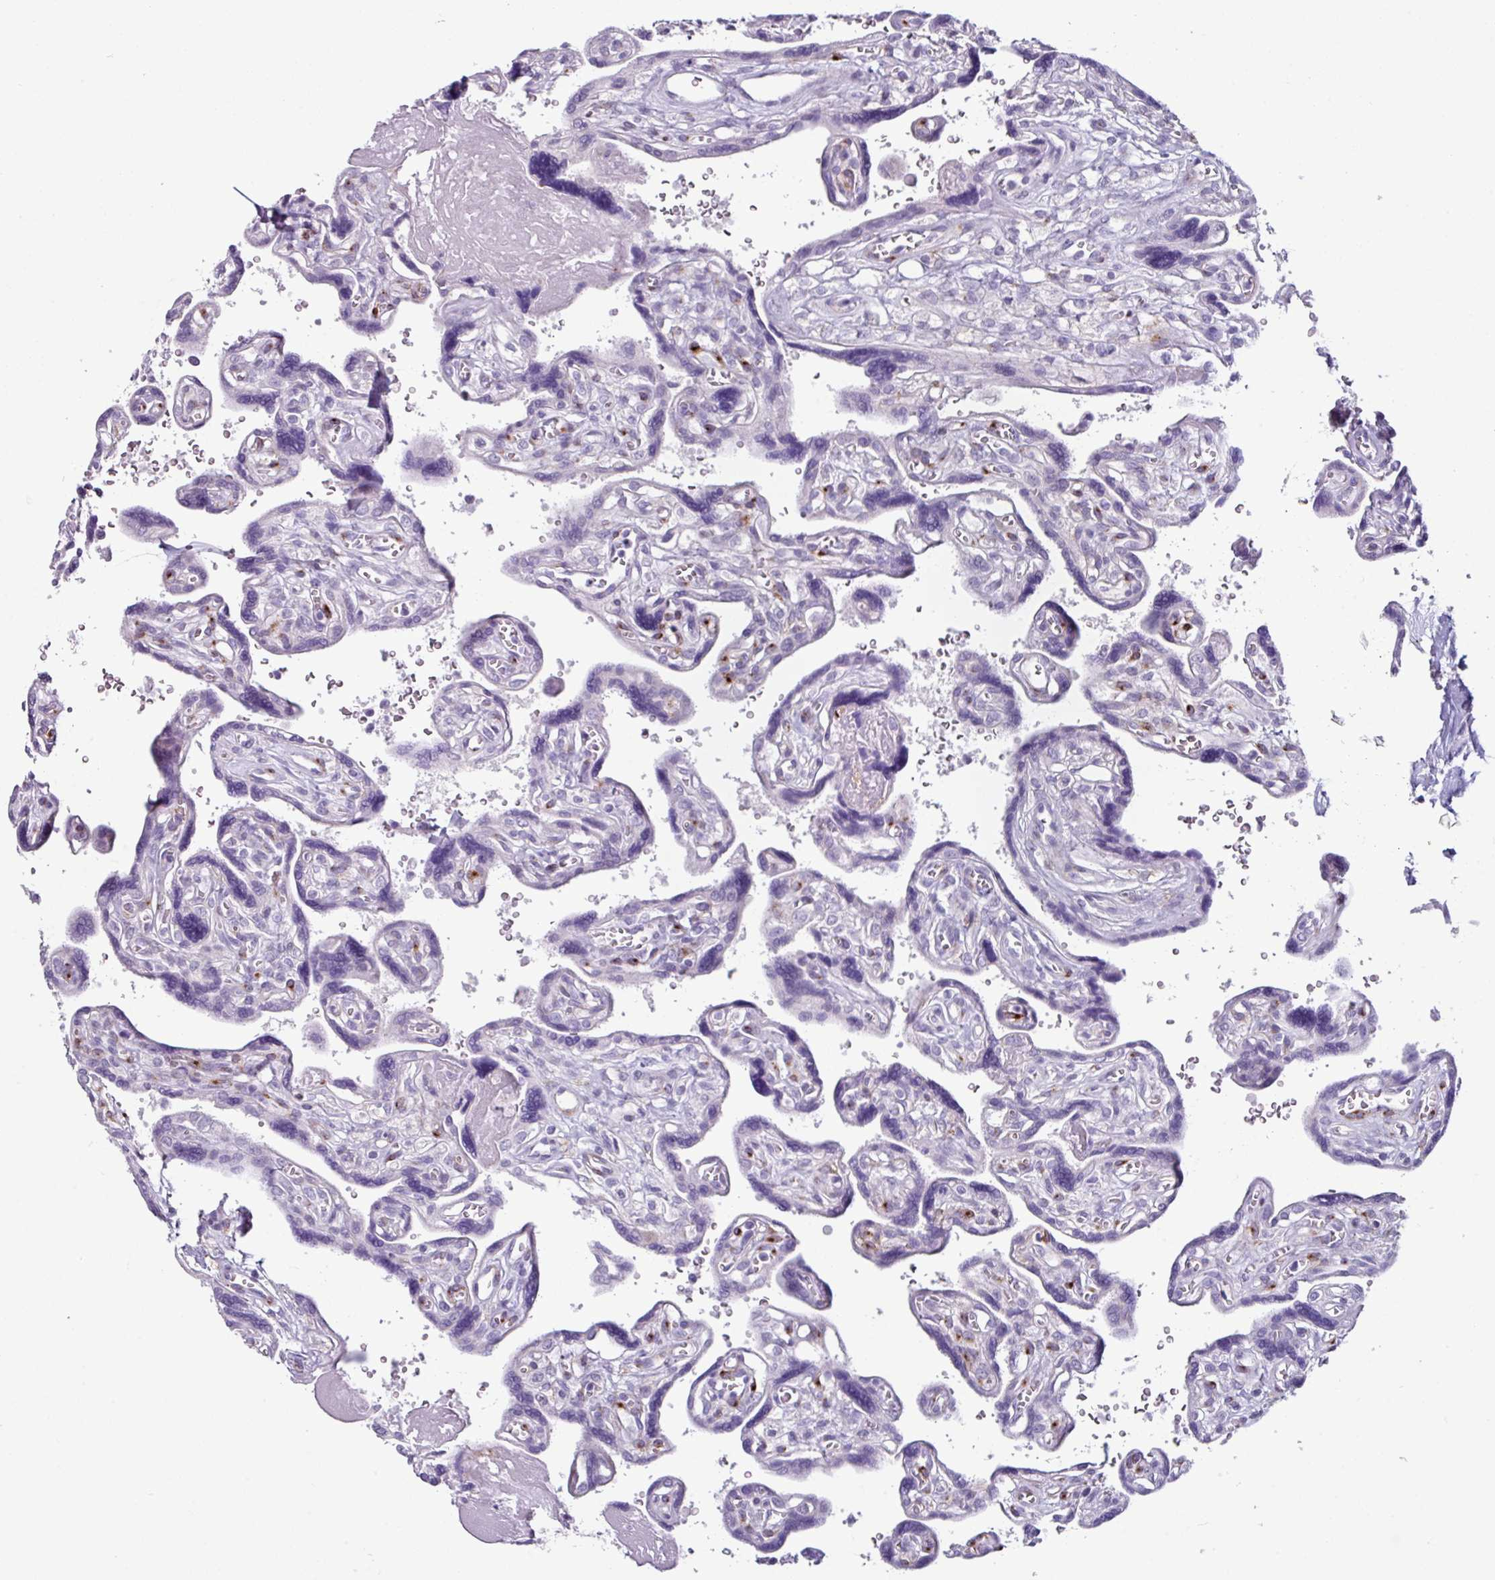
{"staining": {"intensity": "negative", "quantity": "none", "location": "none"}, "tissue": "placenta", "cell_type": "Decidual cells", "image_type": "normal", "snomed": [{"axis": "morphology", "description": "Normal tissue, NOS"}, {"axis": "topography", "description": "Placenta"}], "caption": "Immunohistochemistry image of normal placenta: human placenta stained with DAB displays no significant protein staining in decidual cells. The staining was performed using DAB to visualize the protein expression in brown, while the nuclei were stained in blue with hematoxylin (Magnification: 20x).", "gene": "GLP2R", "patient": {"sex": "female", "age": 39}}